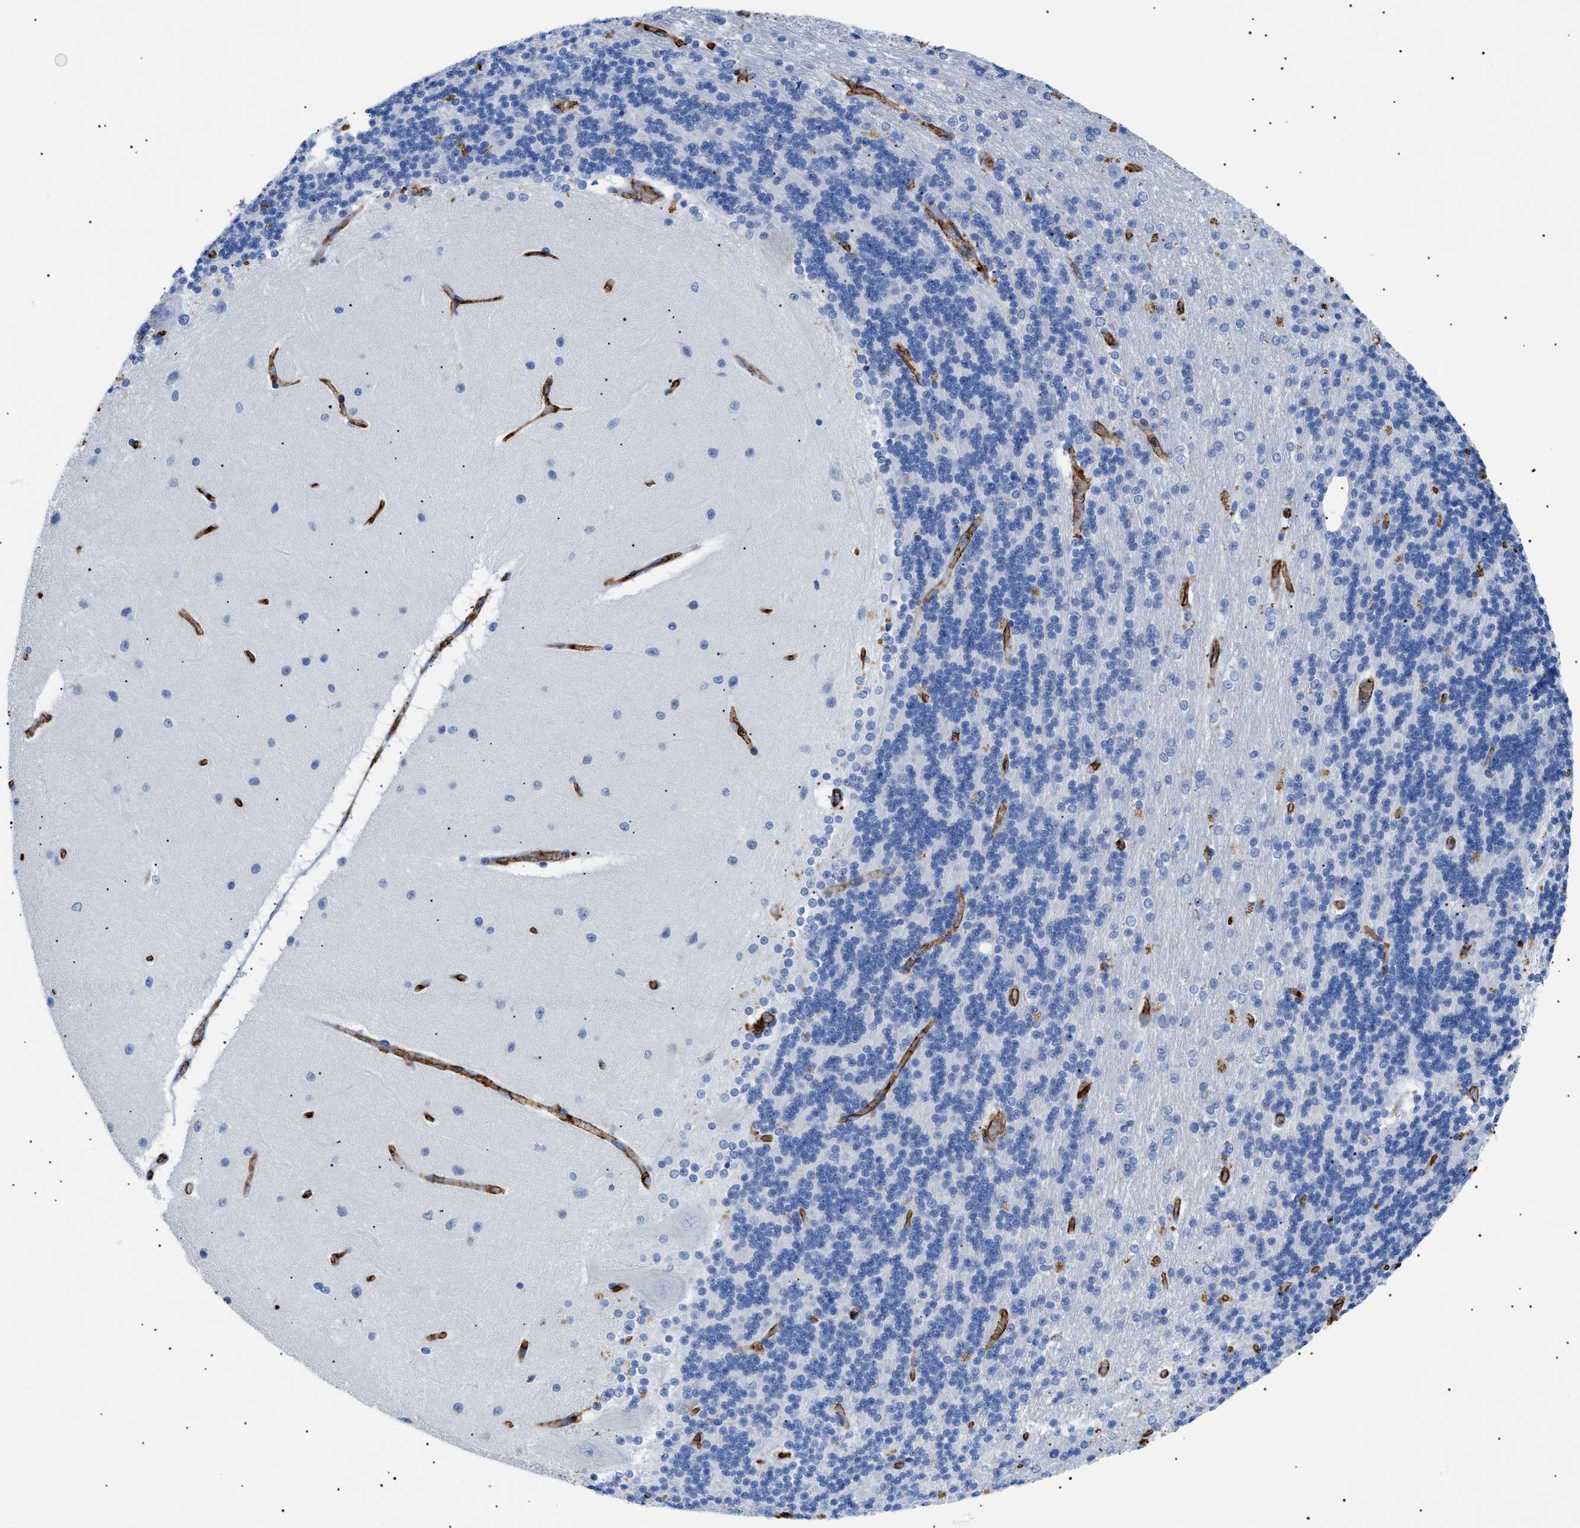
{"staining": {"intensity": "negative", "quantity": "none", "location": "none"}, "tissue": "cerebellum", "cell_type": "Cells in granular layer", "image_type": "normal", "snomed": [{"axis": "morphology", "description": "Normal tissue, NOS"}, {"axis": "topography", "description": "Cerebellum"}], "caption": "IHC of normal cerebellum reveals no expression in cells in granular layer.", "gene": "PODXL", "patient": {"sex": "female", "age": 54}}